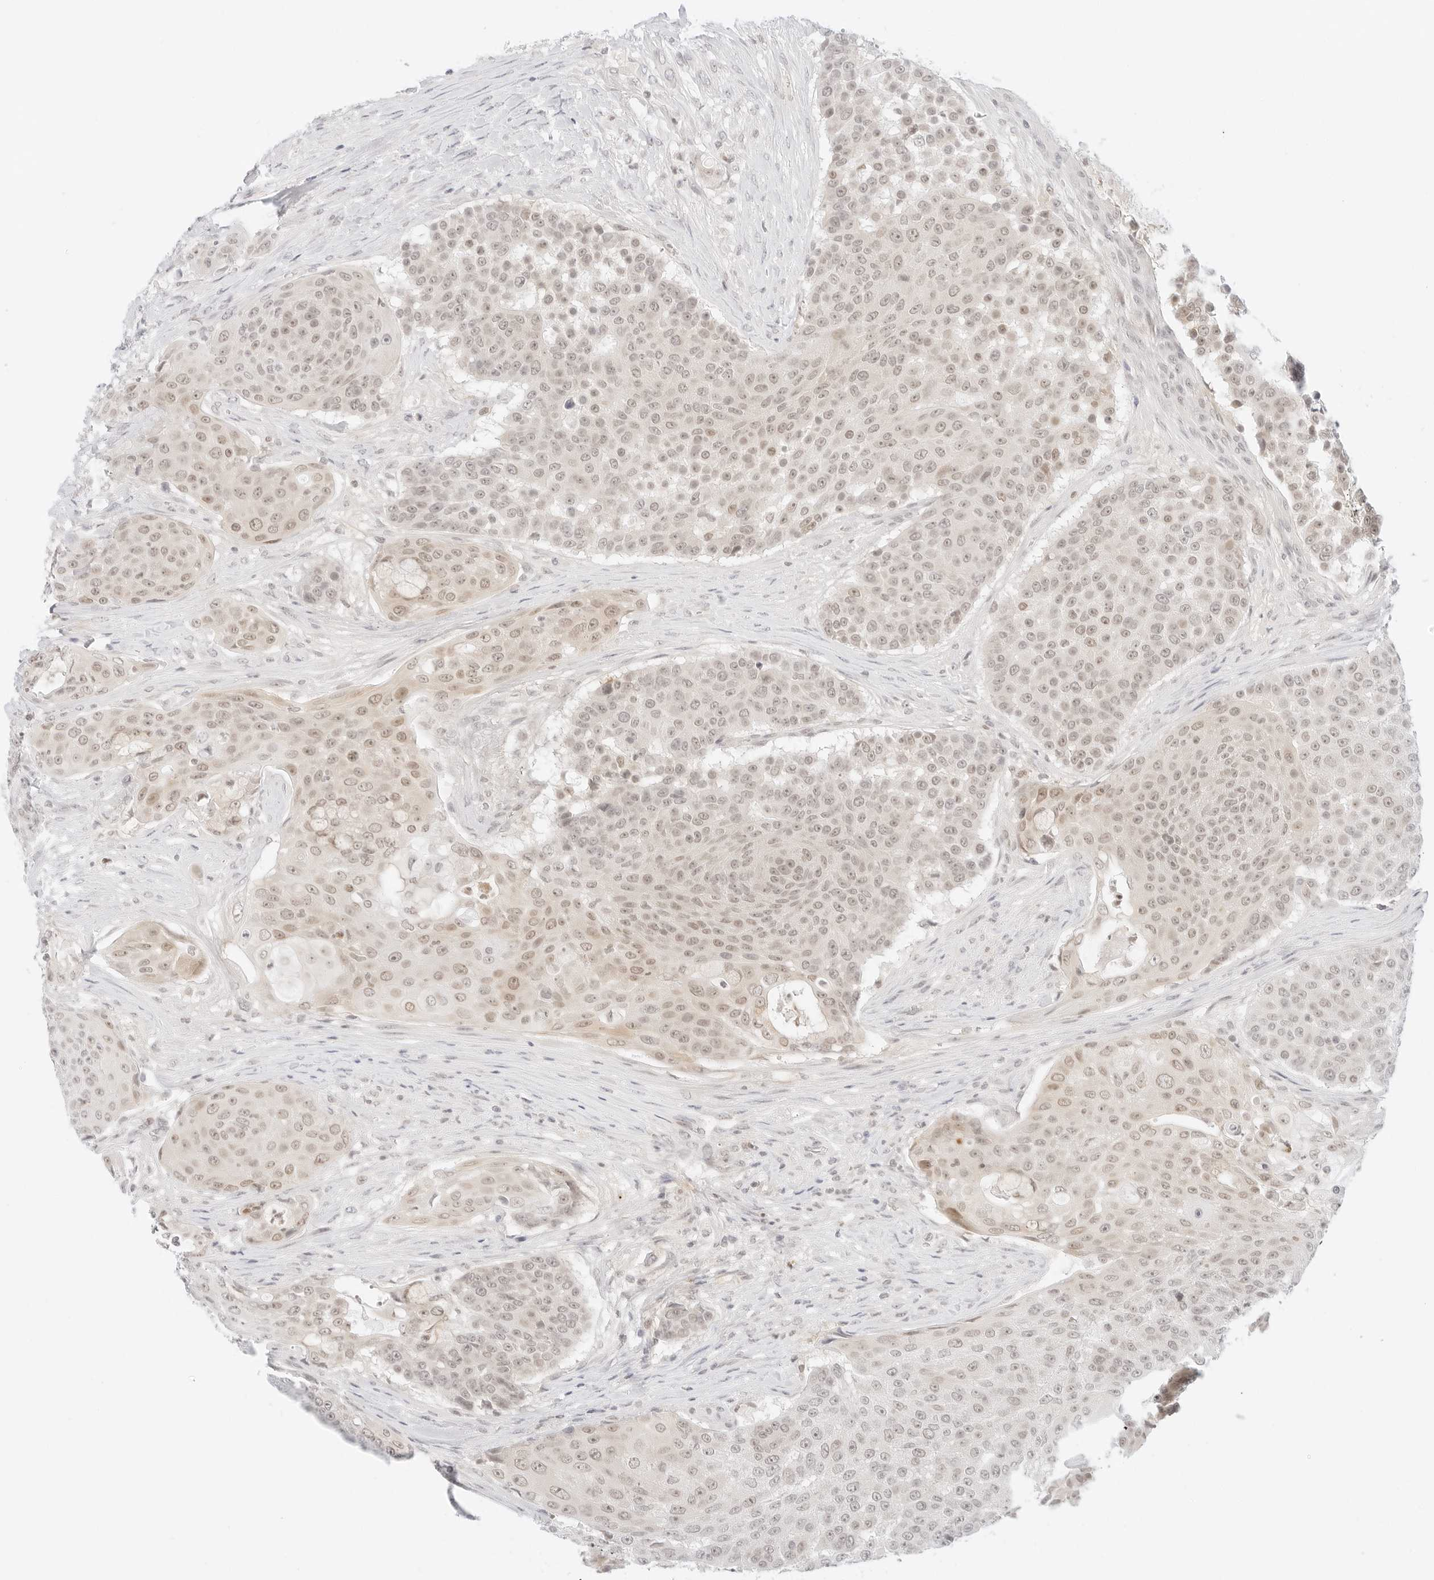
{"staining": {"intensity": "weak", "quantity": "<25%", "location": "nuclear"}, "tissue": "urothelial cancer", "cell_type": "Tumor cells", "image_type": "cancer", "snomed": [{"axis": "morphology", "description": "Urothelial carcinoma, High grade"}, {"axis": "topography", "description": "Urinary bladder"}], "caption": "This micrograph is of urothelial cancer stained with IHC to label a protein in brown with the nuclei are counter-stained blue. There is no expression in tumor cells. (IHC, brightfield microscopy, high magnification).", "gene": "POLR3C", "patient": {"sex": "female", "age": 63}}